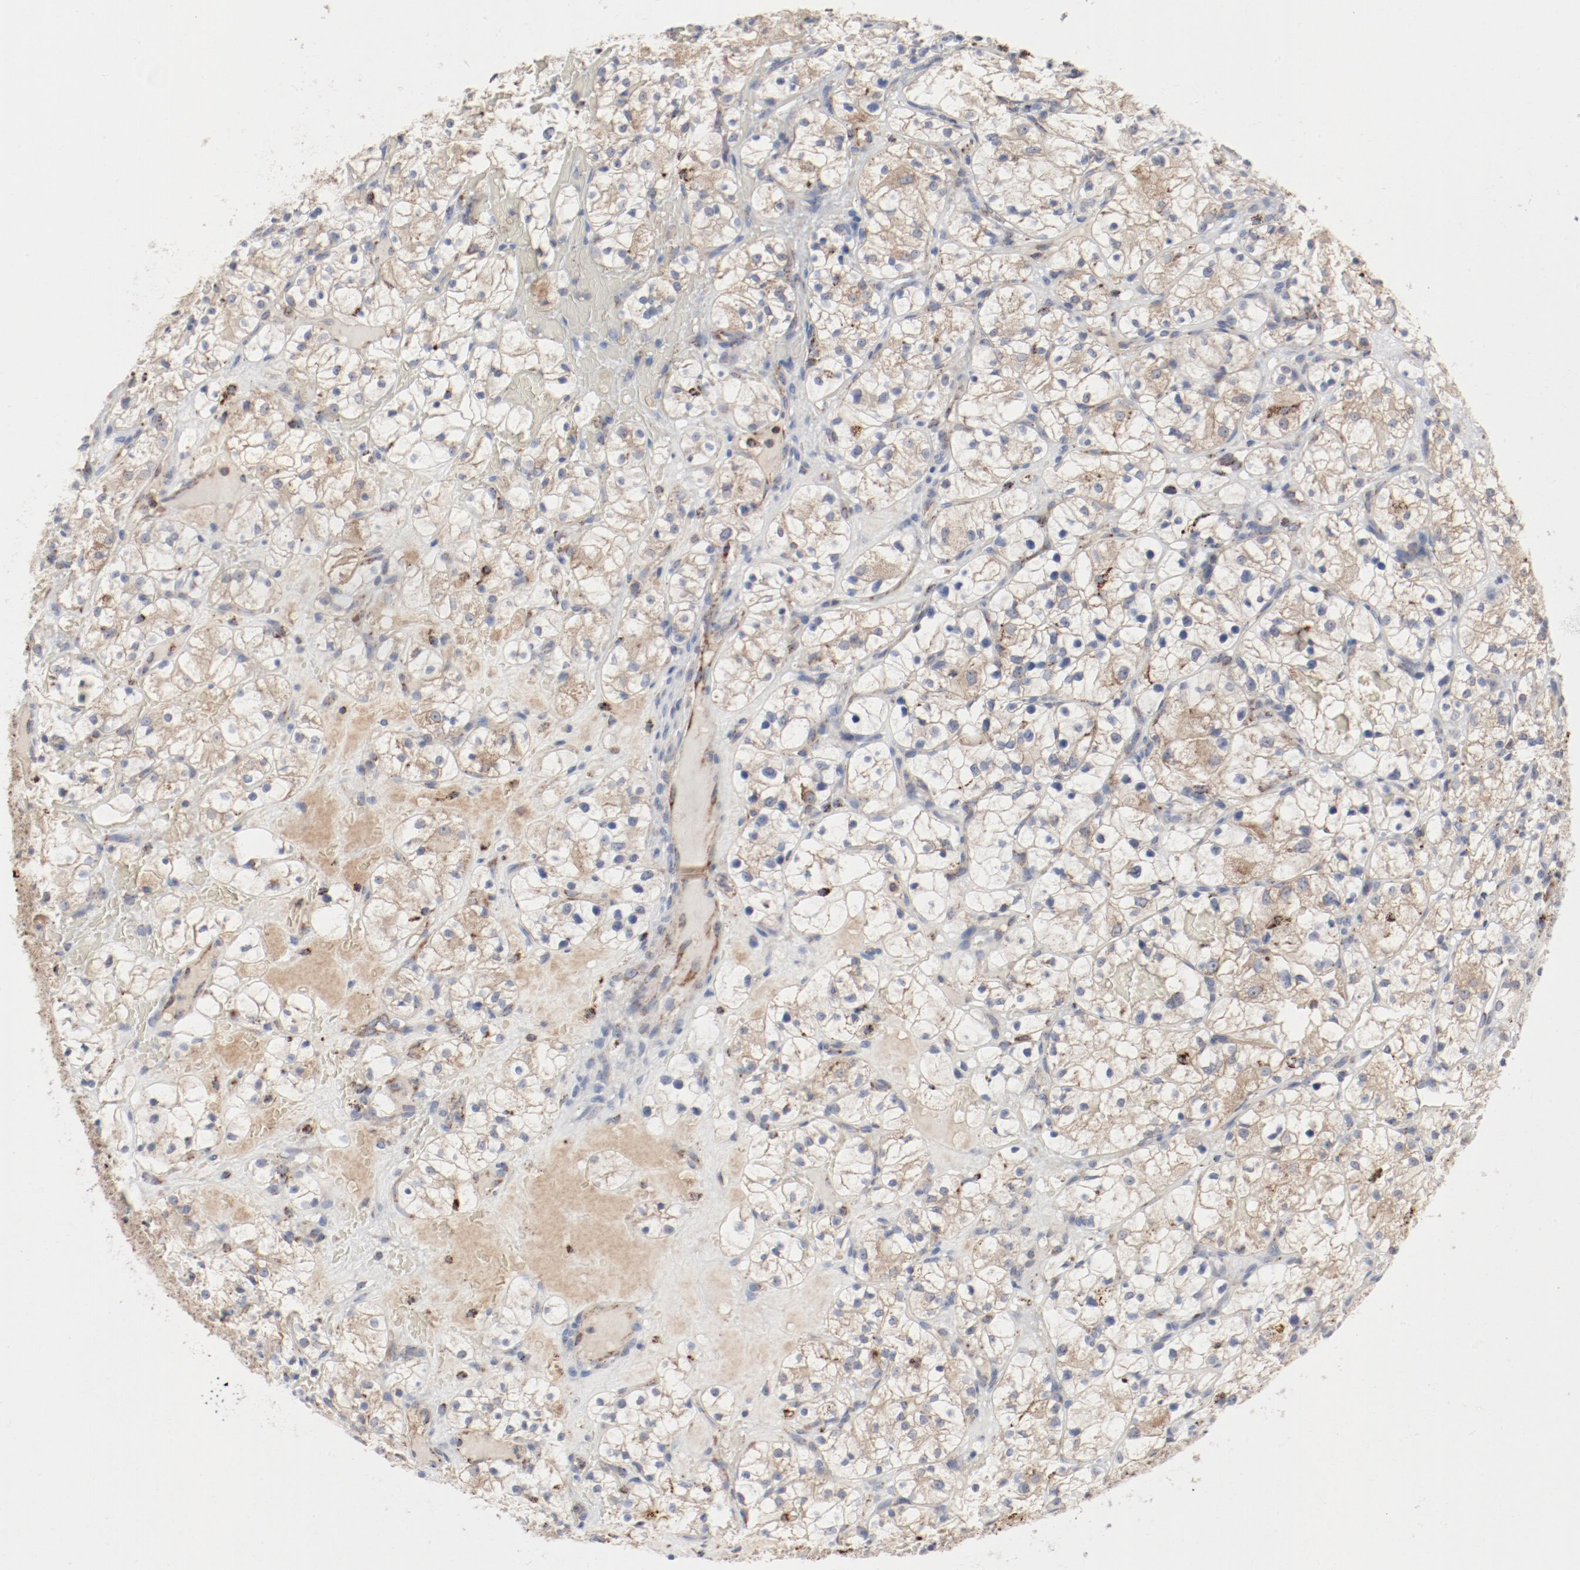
{"staining": {"intensity": "weak", "quantity": "25%-75%", "location": "cytoplasmic/membranous"}, "tissue": "renal cancer", "cell_type": "Tumor cells", "image_type": "cancer", "snomed": [{"axis": "morphology", "description": "Adenocarcinoma, NOS"}, {"axis": "topography", "description": "Kidney"}], "caption": "Immunohistochemistry image of adenocarcinoma (renal) stained for a protein (brown), which exhibits low levels of weak cytoplasmic/membranous positivity in about 25%-75% of tumor cells.", "gene": "SETD3", "patient": {"sex": "female", "age": 60}}